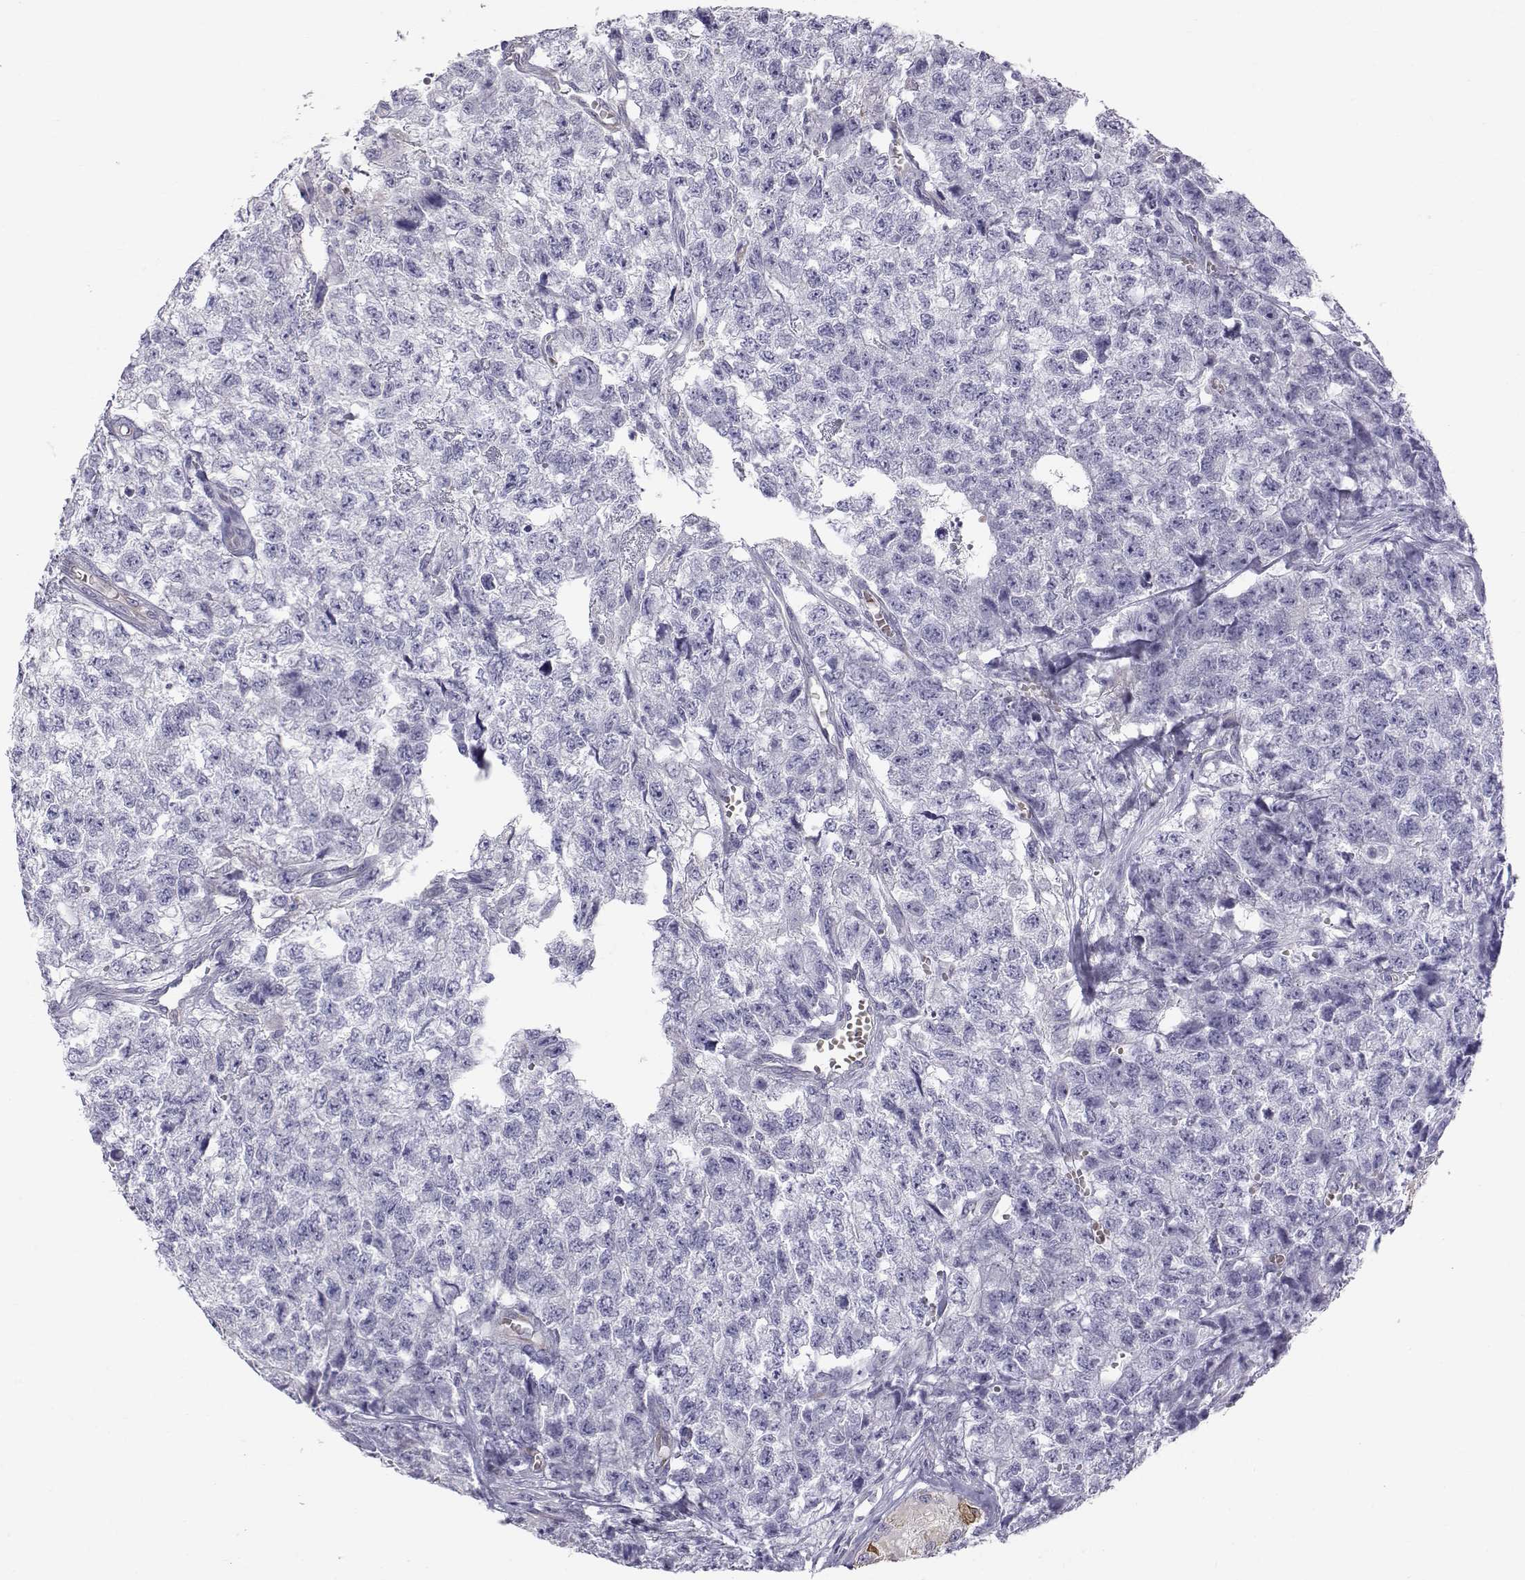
{"staining": {"intensity": "negative", "quantity": "none", "location": "none"}, "tissue": "testis cancer", "cell_type": "Tumor cells", "image_type": "cancer", "snomed": [{"axis": "morphology", "description": "Seminoma, NOS"}, {"axis": "morphology", "description": "Carcinoma, Embryonal, NOS"}, {"axis": "topography", "description": "Testis"}], "caption": "Immunohistochemical staining of human testis embryonal carcinoma shows no significant positivity in tumor cells.", "gene": "RNASE12", "patient": {"sex": "male", "age": 22}}